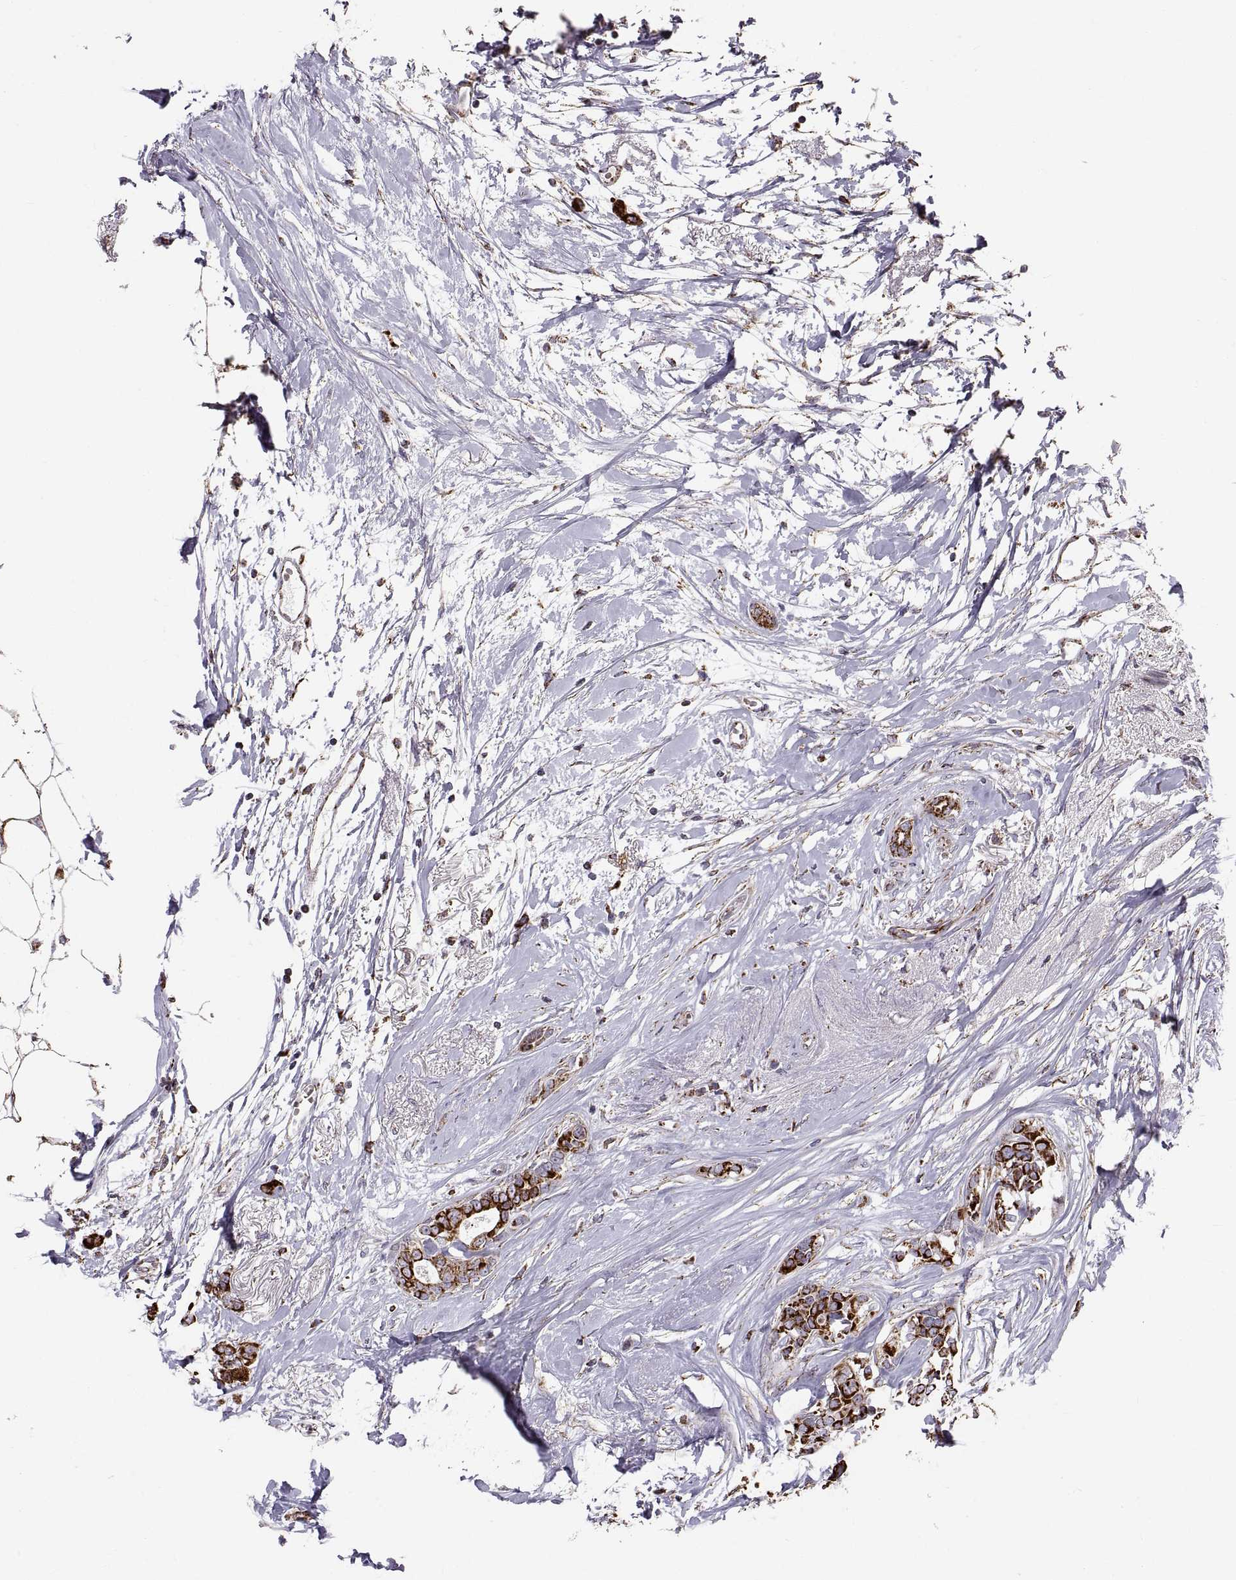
{"staining": {"intensity": "strong", "quantity": ">75%", "location": "cytoplasmic/membranous"}, "tissue": "breast cancer", "cell_type": "Tumor cells", "image_type": "cancer", "snomed": [{"axis": "morphology", "description": "Duct carcinoma"}, {"axis": "topography", "description": "Breast"}], "caption": "Protein analysis of breast cancer tissue demonstrates strong cytoplasmic/membranous positivity in approximately >75% of tumor cells. The staining was performed using DAB, with brown indicating positive protein expression. Nuclei are stained blue with hematoxylin.", "gene": "ARSD", "patient": {"sex": "female", "age": 40}}